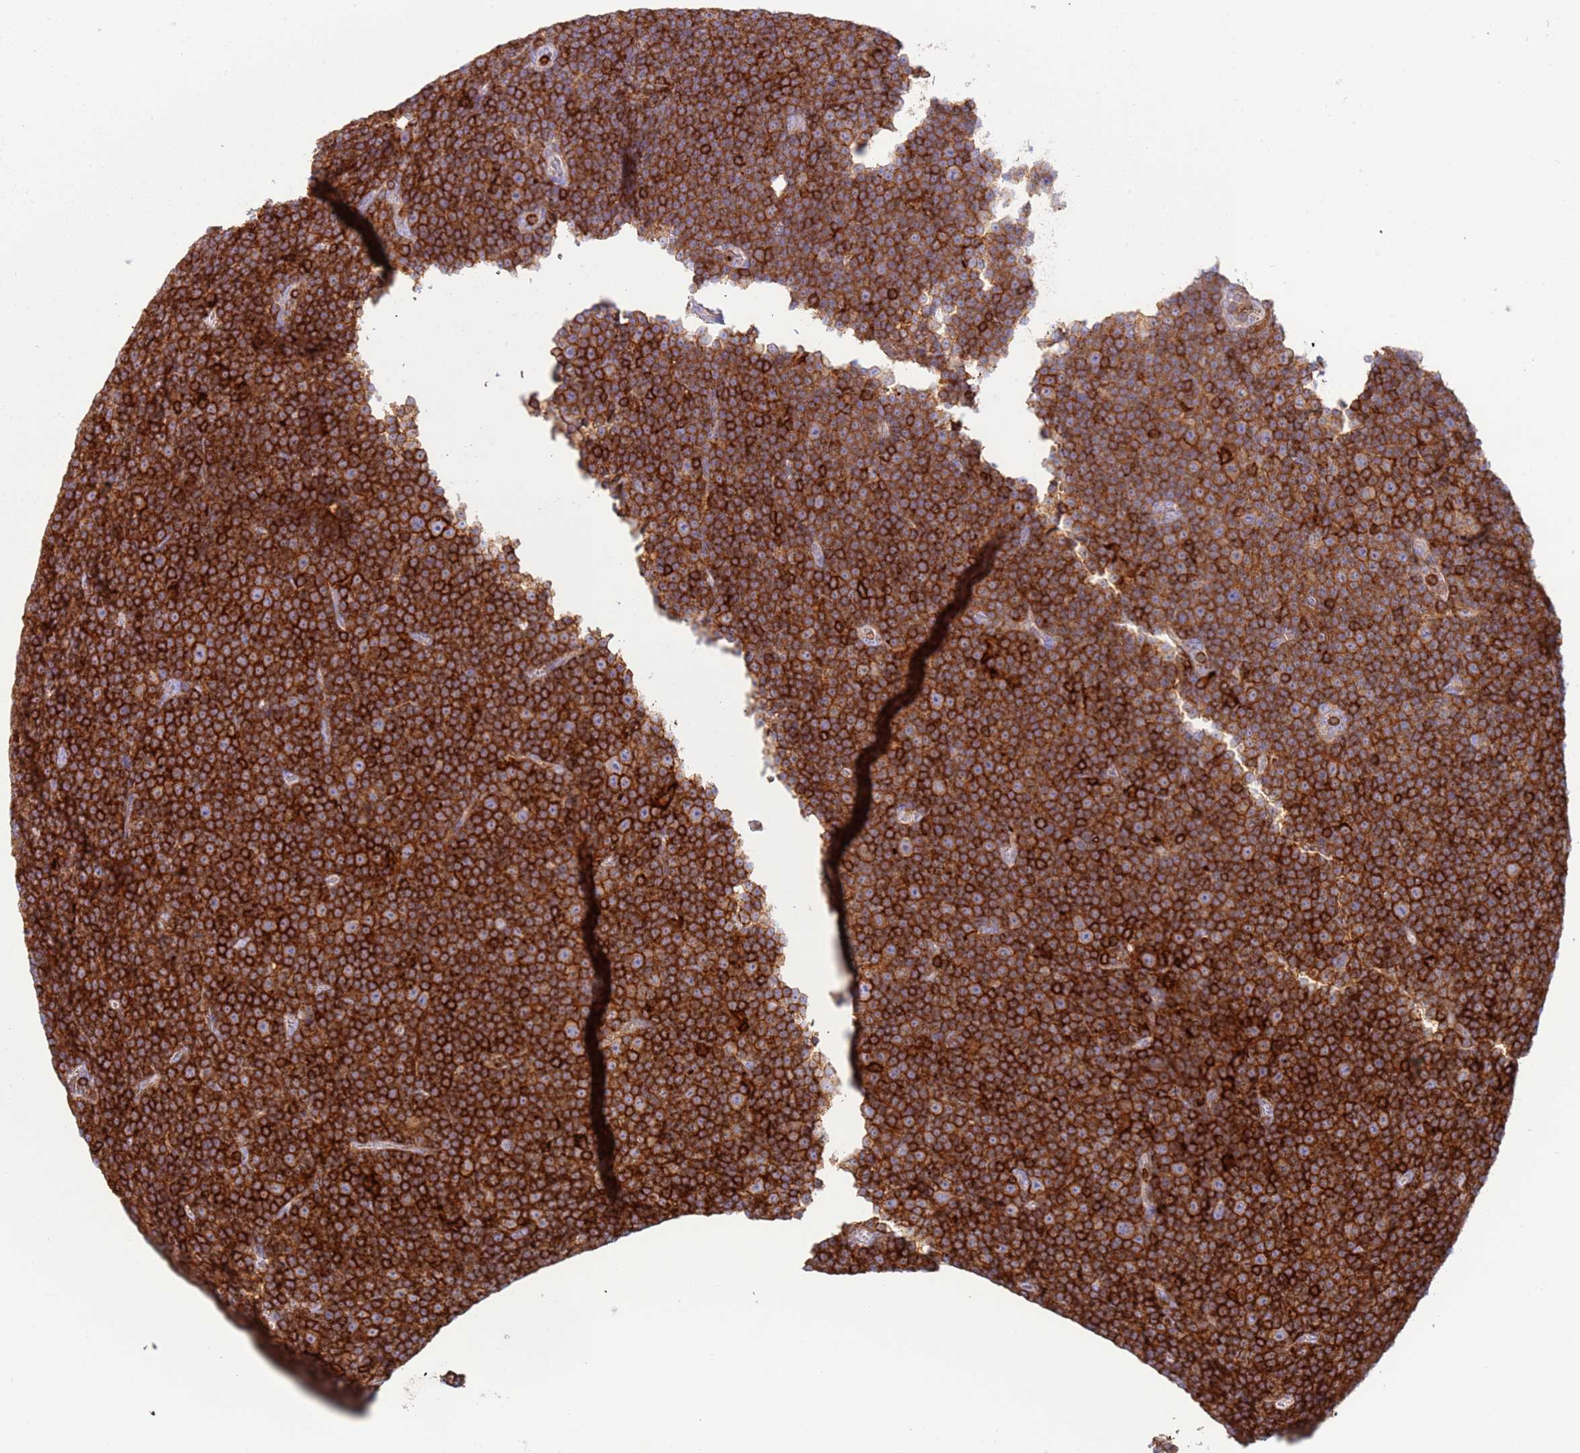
{"staining": {"intensity": "strong", "quantity": ">75%", "location": "cytoplasmic/membranous"}, "tissue": "lymphoma", "cell_type": "Tumor cells", "image_type": "cancer", "snomed": [{"axis": "morphology", "description": "Malignant lymphoma, non-Hodgkin's type, Low grade"}, {"axis": "topography", "description": "Lymph node"}], "caption": "Strong cytoplasmic/membranous expression is present in approximately >75% of tumor cells in malignant lymphoma, non-Hodgkin's type (low-grade). Nuclei are stained in blue.", "gene": "TTPAL", "patient": {"sex": "female", "age": 67}}